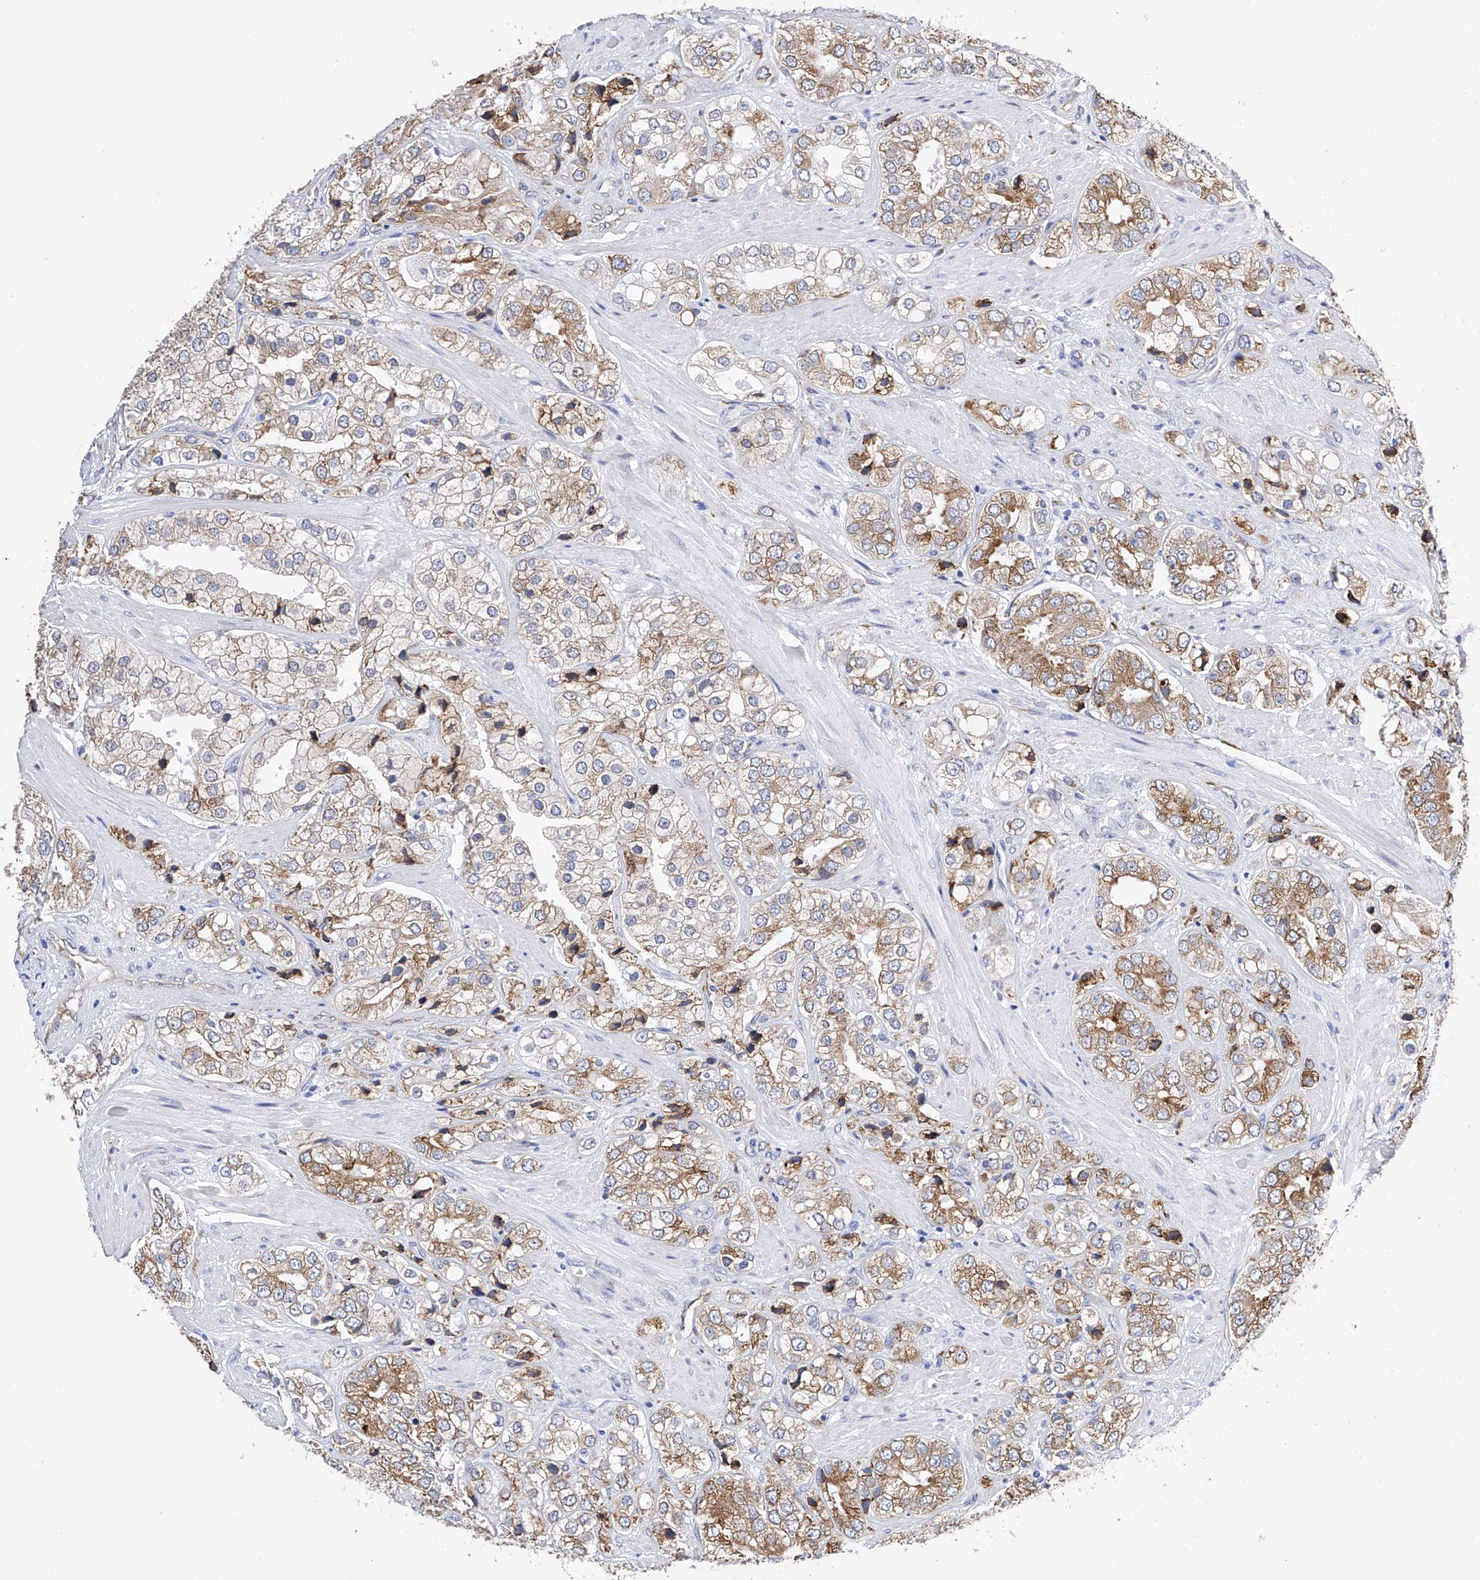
{"staining": {"intensity": "moderate", "quantity": ">75%", "location": "cytoplasmic/membranous"}, "tissue": "prostate cancer", "cell_type": "Tumor cells", "image_type": "cancer", "snomed": [{"axis": "morphology", "description": "Adenocarcinoma, High grade"}, {"axis": "topography", "description": "Prostate"}], "caption": "Human high-grade adenocarcinoma (prostate) stained with a brown dye reveals moderate cytoplasmic/membranous positive staining in approximately >75% of tumor cells.", "gene": "PDIA5", "patient": {"sex": "male", "age": 50}}